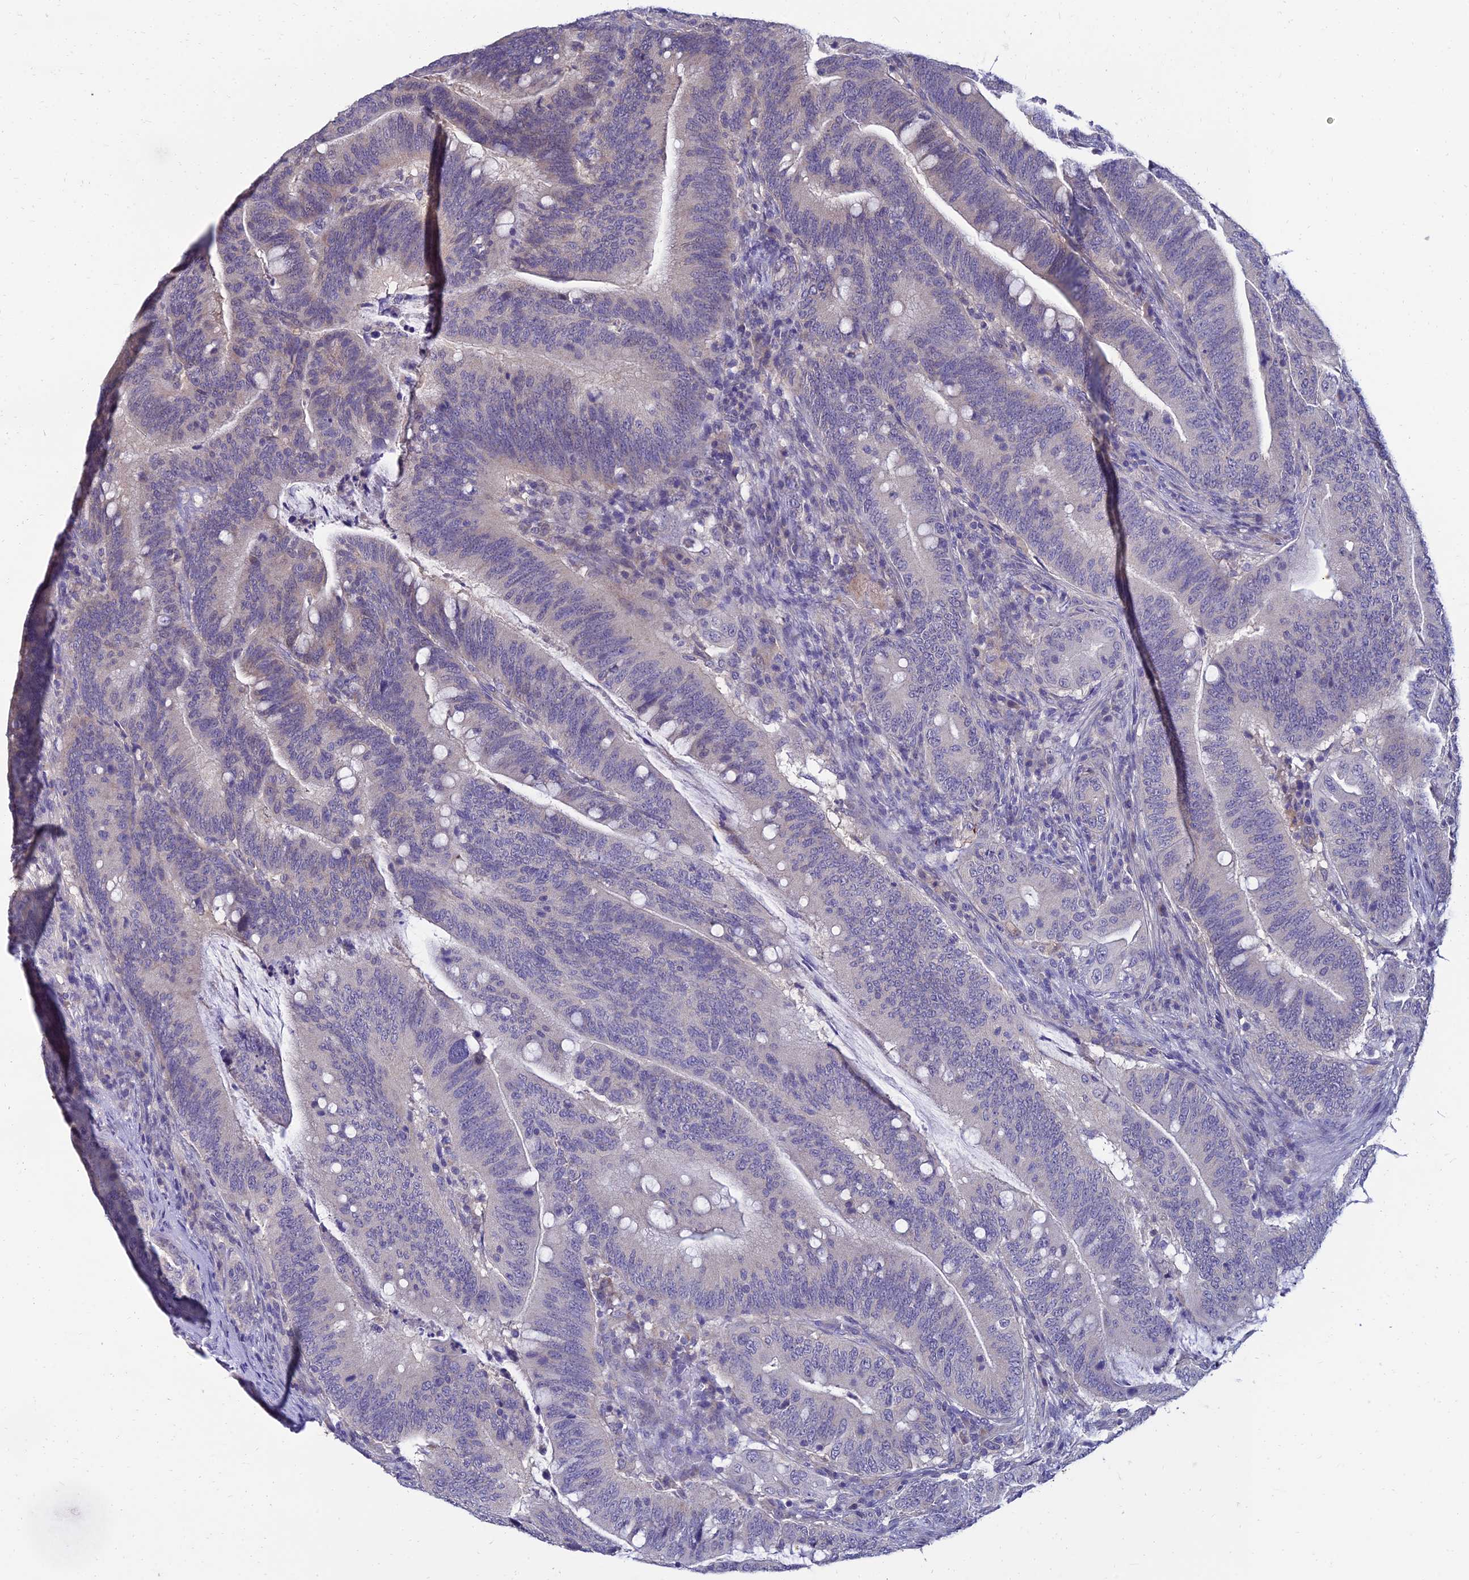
{"staining": {"intensity": "negative", "quantity": "none", "location": "none"}, "tissue": "colorectal cancer", "cell_type": "Tumor cells", "image_type": "cancer", "snomed": [{"axis": "morphology", "description": "Adenocarcinoma, NOS"}, {"axis": "topography", "description": "Colon"}], "caption": "The IHC micrograph has no significant staining in tumor cells of adenocarcinoma (colorectal) tissue.", "gene": "NPY", "patient": {"sex": "female", "age": 66}}